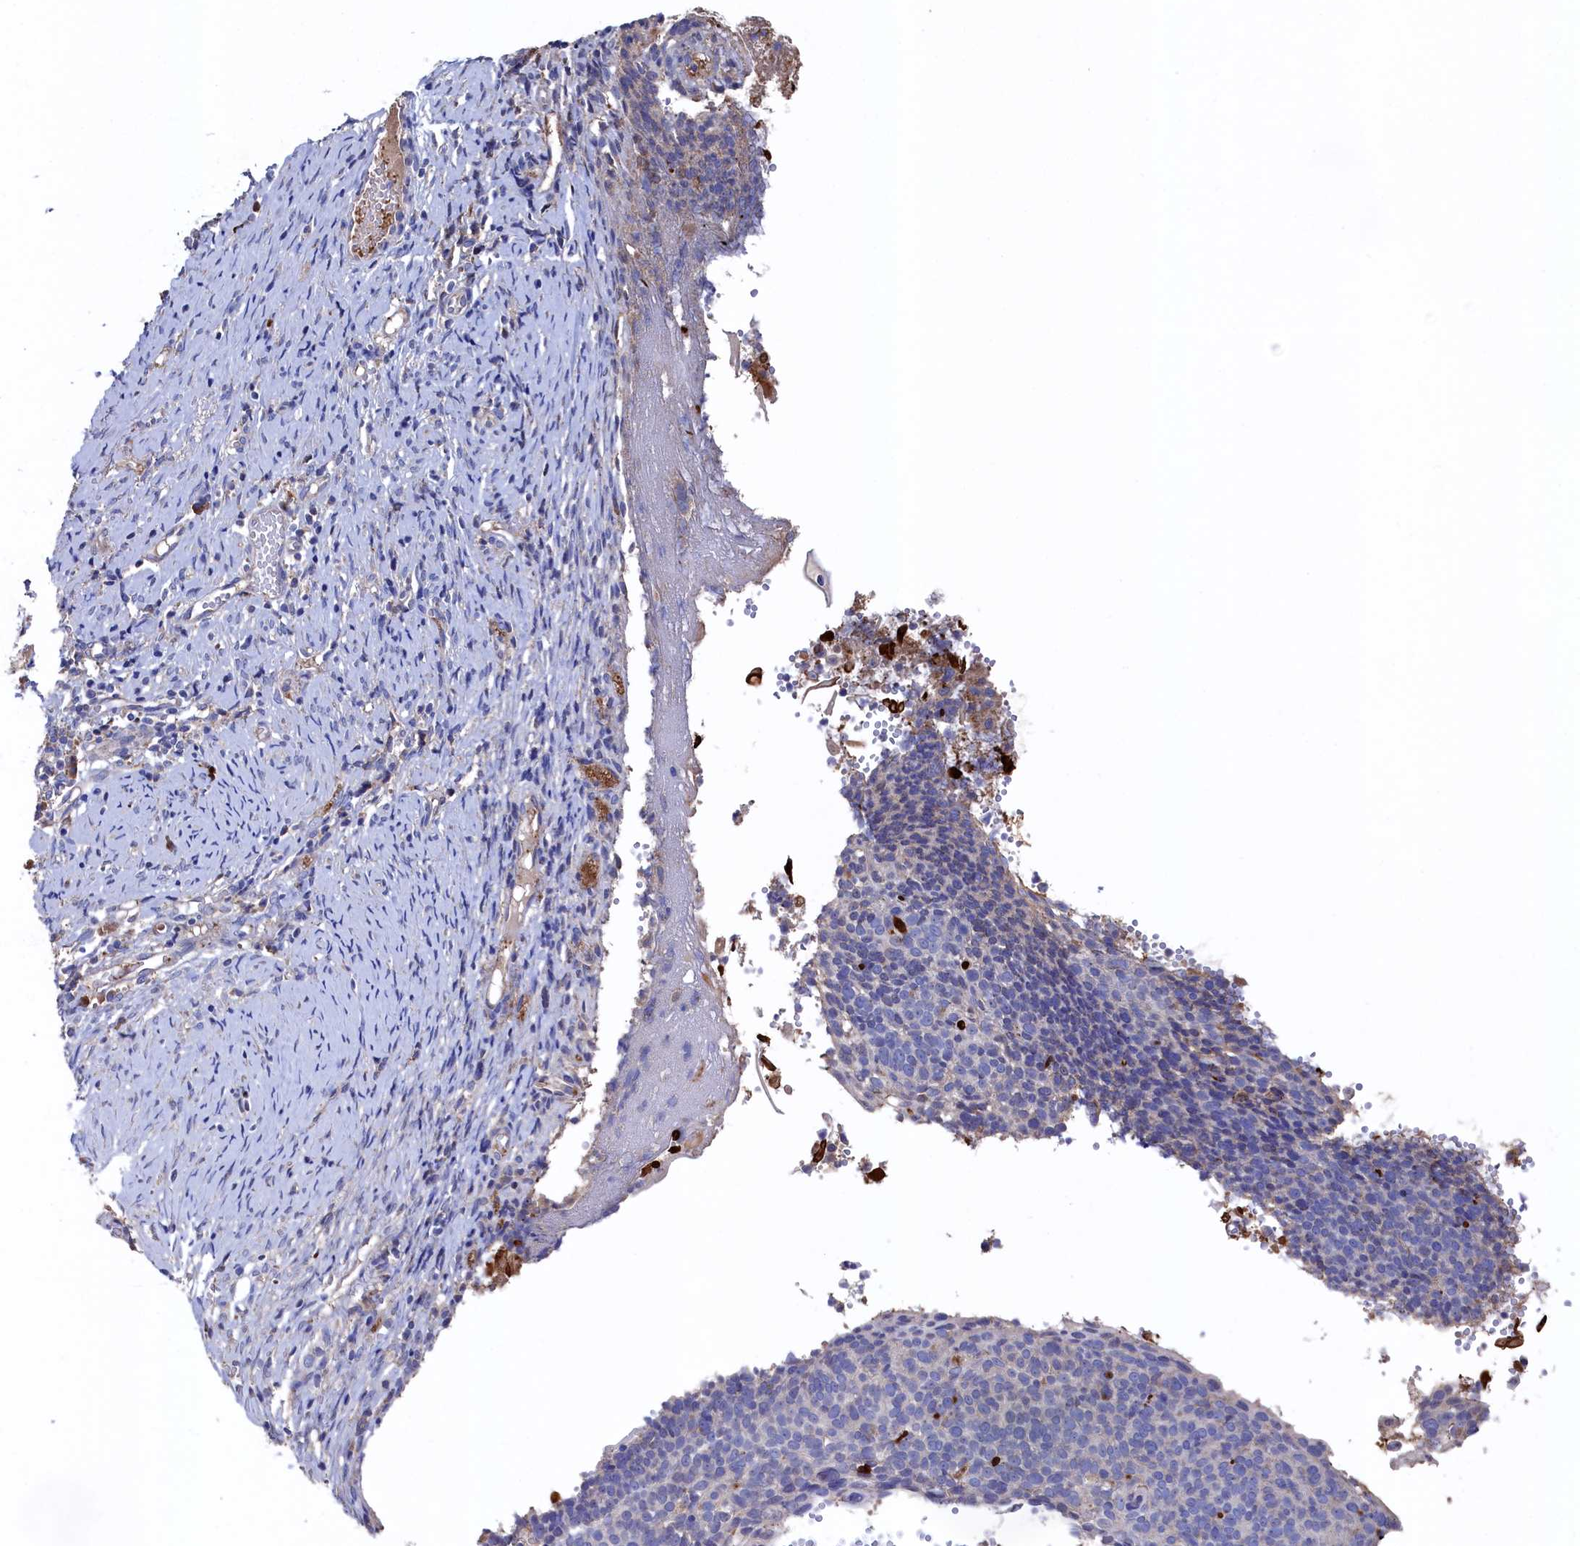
{"staining": {"intensity": "negative", "quantity": "none", "location": "none"}, "tissue": "cervical cancer", "cell_type": "Tumor cells", "image_type": "cancer", "snomed": [{"axis": "morphology", "description": "Normal tissue, NOS"}, {"axis": "morphology", "description": "Squamous cell carcinoma, NOS"}, {"axis": "topography", "description": "Cervix"}], "caption": "The histopathology image displays no staining of tumor cells in squamous cell carcinoma (cervical).", "gene": "TK2", "patient": {"sex": "female", "age": 39}}